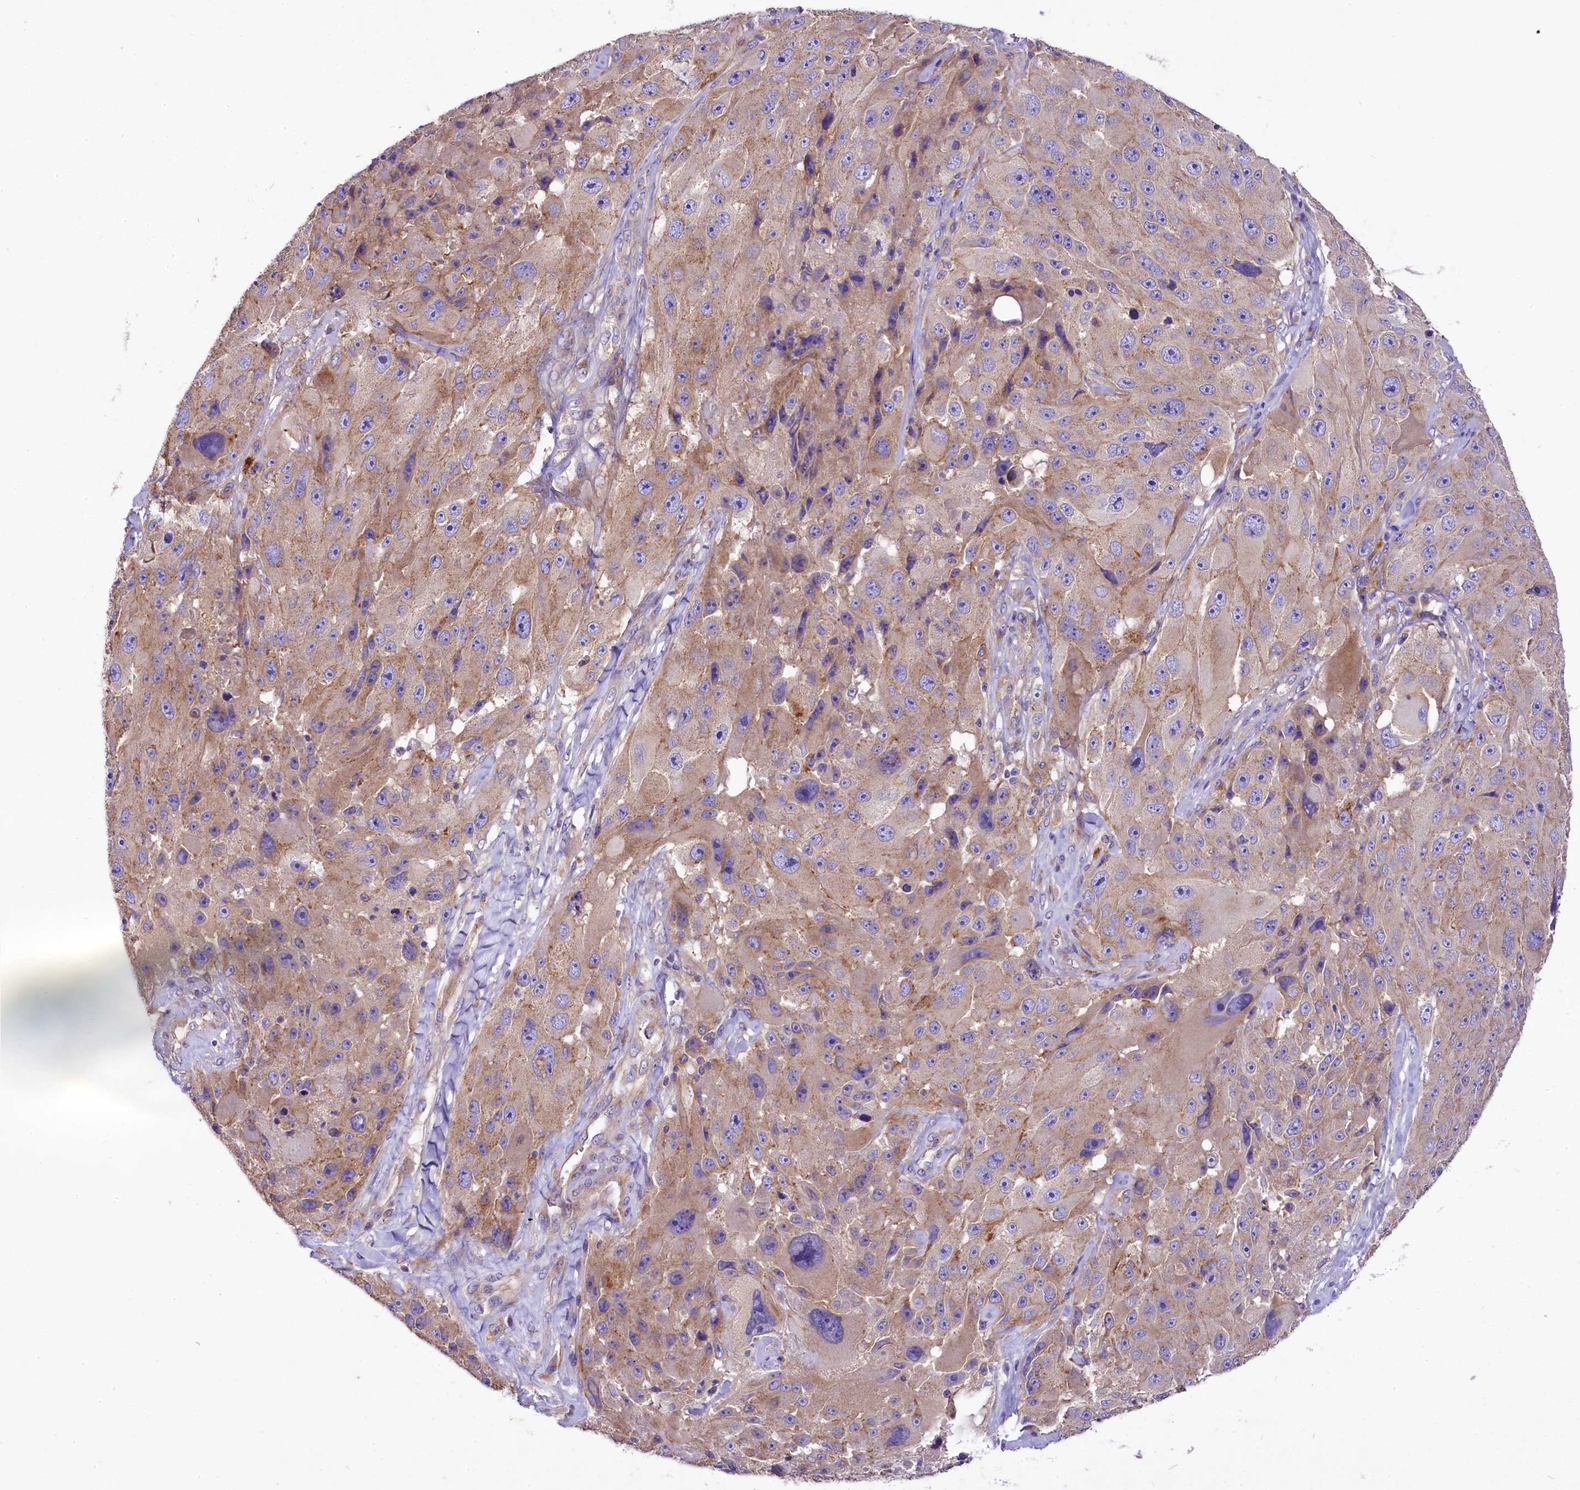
{"staining": {"intensity": "weak", "quantity": "25%-75%", "location": "cytoplasmic/membranous"}, "tissue": "melanoma", "cell_type": "Tumor cells", "image_type": "cancer", "snomed": [{"axis": "morphology", "description": "Malignant melanoma, Metastatic site"}, {"axis": "topography", "description": "Lymph node"}], "caption": "A brown stain labels weak cytoplasmic/membranous staining of a protein in malignant melanoma (metastatic site) tumor cells. (Stains: DAB (3,3'-diaminobenzidine) in brown, nuclei in blue, Microscopy: brightfield microscopy at high magnification).", "gene": "PEMT", "patient": {"sex": "male", "age": 62}}